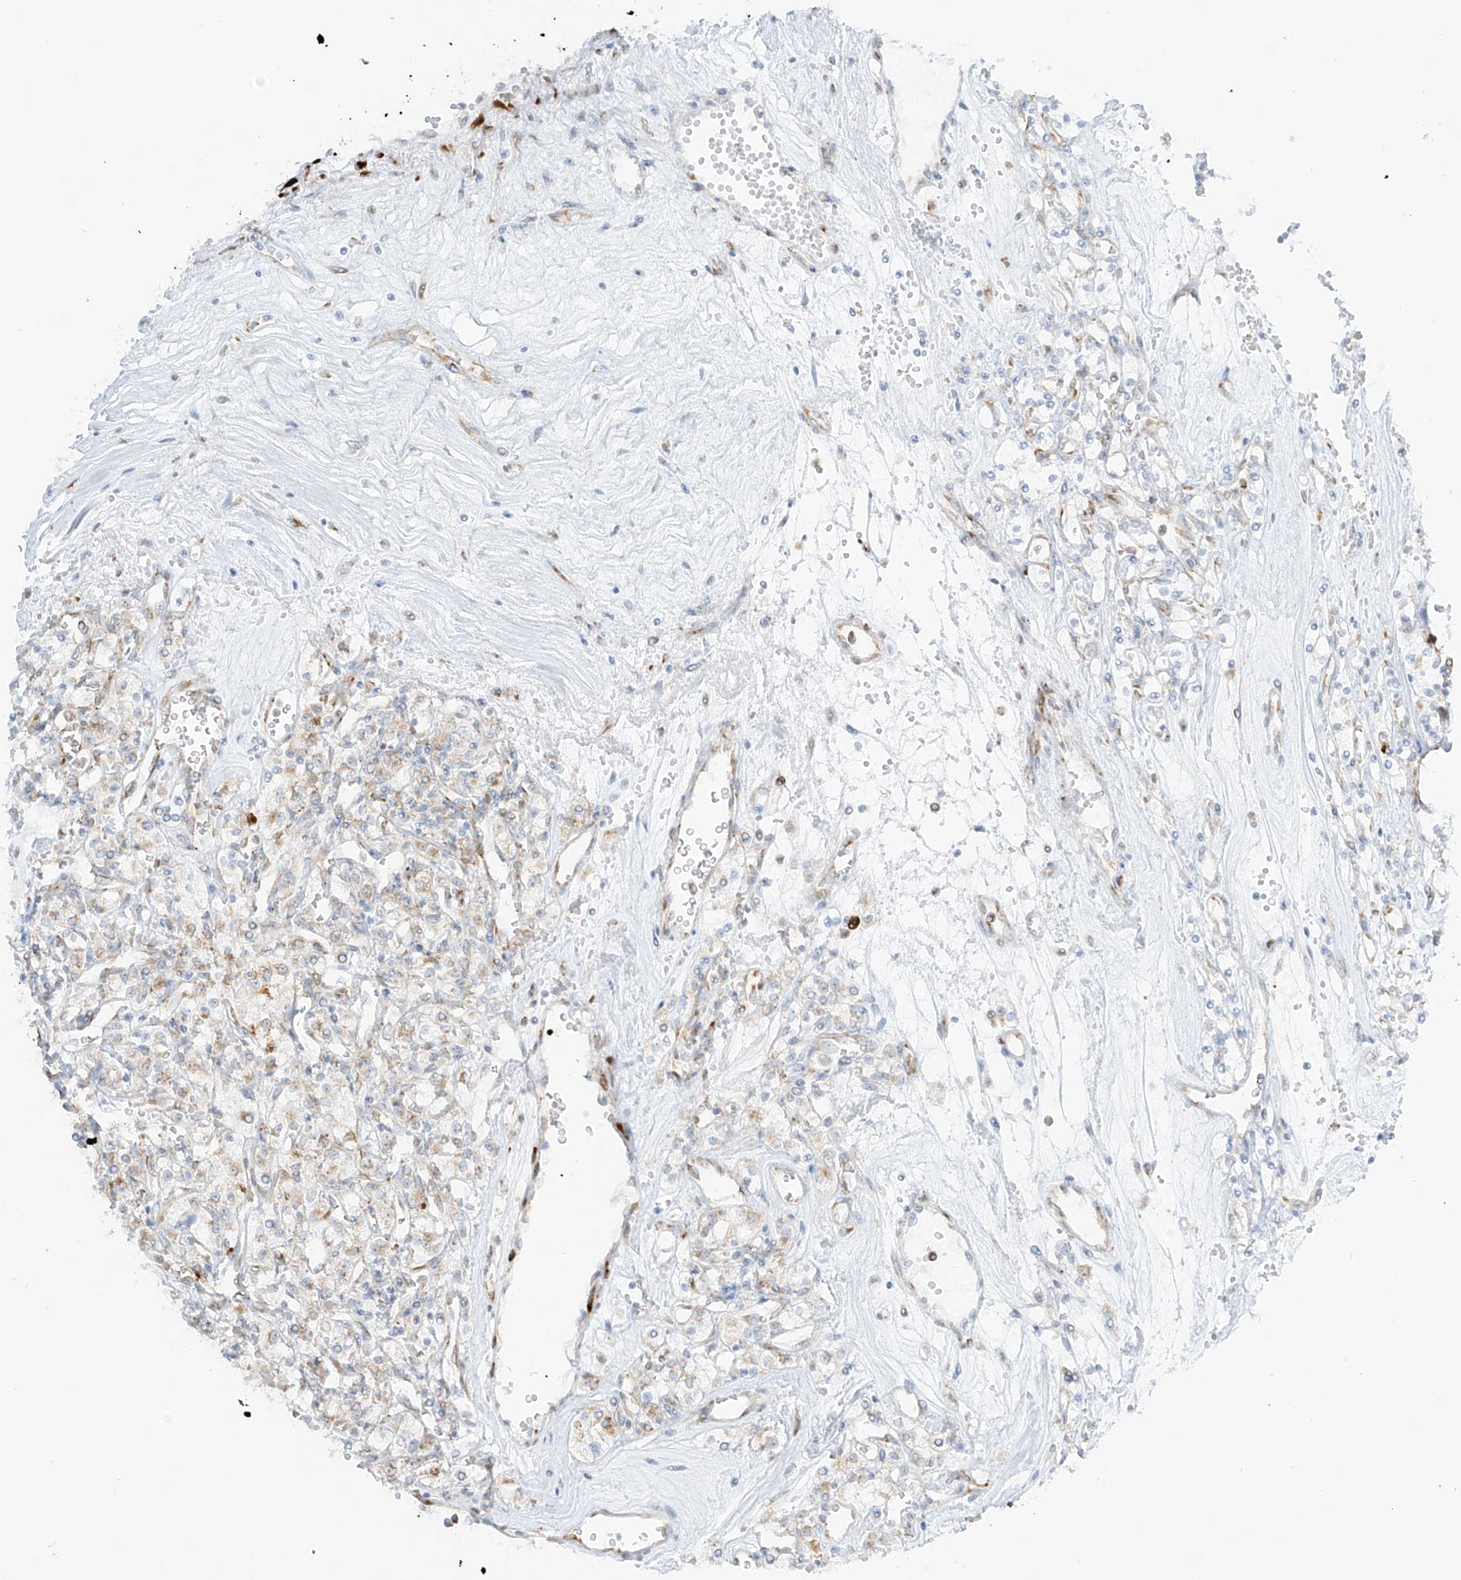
{"staining": {"intensity": "weak", "quantity": "<25%", "location": "cytoplasmic/membranous"}, "tissue": "renal cancer", "cell_type": "Tumor cells", "image_type": "cancer", "snomed": [{"axis": "morphology", "description": "Adenocarcinoma, NOS"}, {"axis": "topography", "description": "Kidney"}], "caption": "High power microscopy histopathology image of an immunohistochemistry image of renal cancer, revealing no significant staining in tumor cells.", "gene": "LRRC59", "patient": {"sex": "female", "age": 59}}